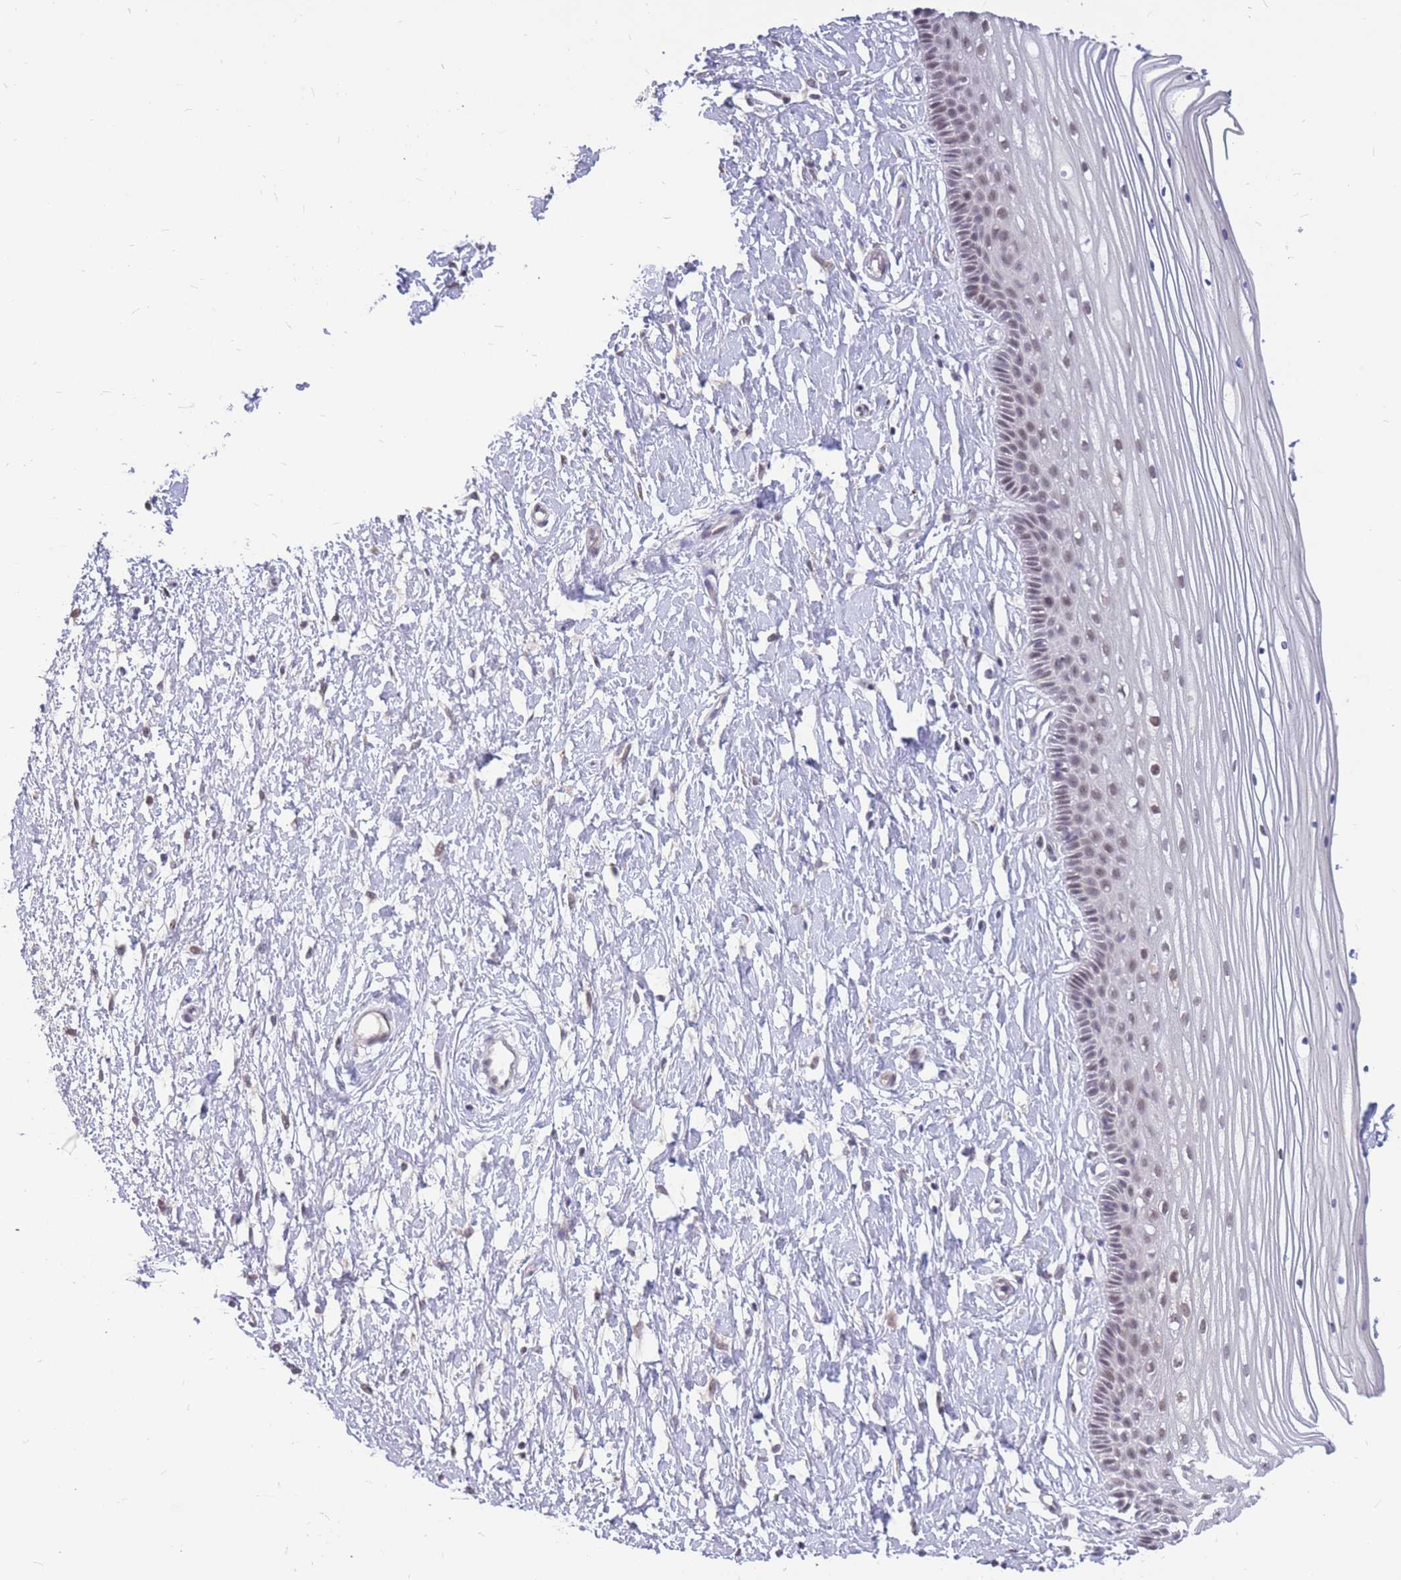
{"staining": {"intensity": "moderate", "quantity": ">75%", "location": "nuclear"}, "tissue": "vagina", "cell_type": "Squamous epithelial cells", "image_type": "normal", "snomed": [{"axis": "morphology", "description": "Normal tissue, NOS"}, {"axis": "topography", "description": "Vagina"}, {"axis": "topography", "description": "Cervix"}], "caption": "Protein analysis of normal vagina reveals moderate nuclear expression in approximately >75% of squamous epithelial cells. (brown staining indicates protein expression, while blue staining denotes nuclei).", "gene": "ADD2", "patient": {"sex": "female", "age": 40}}